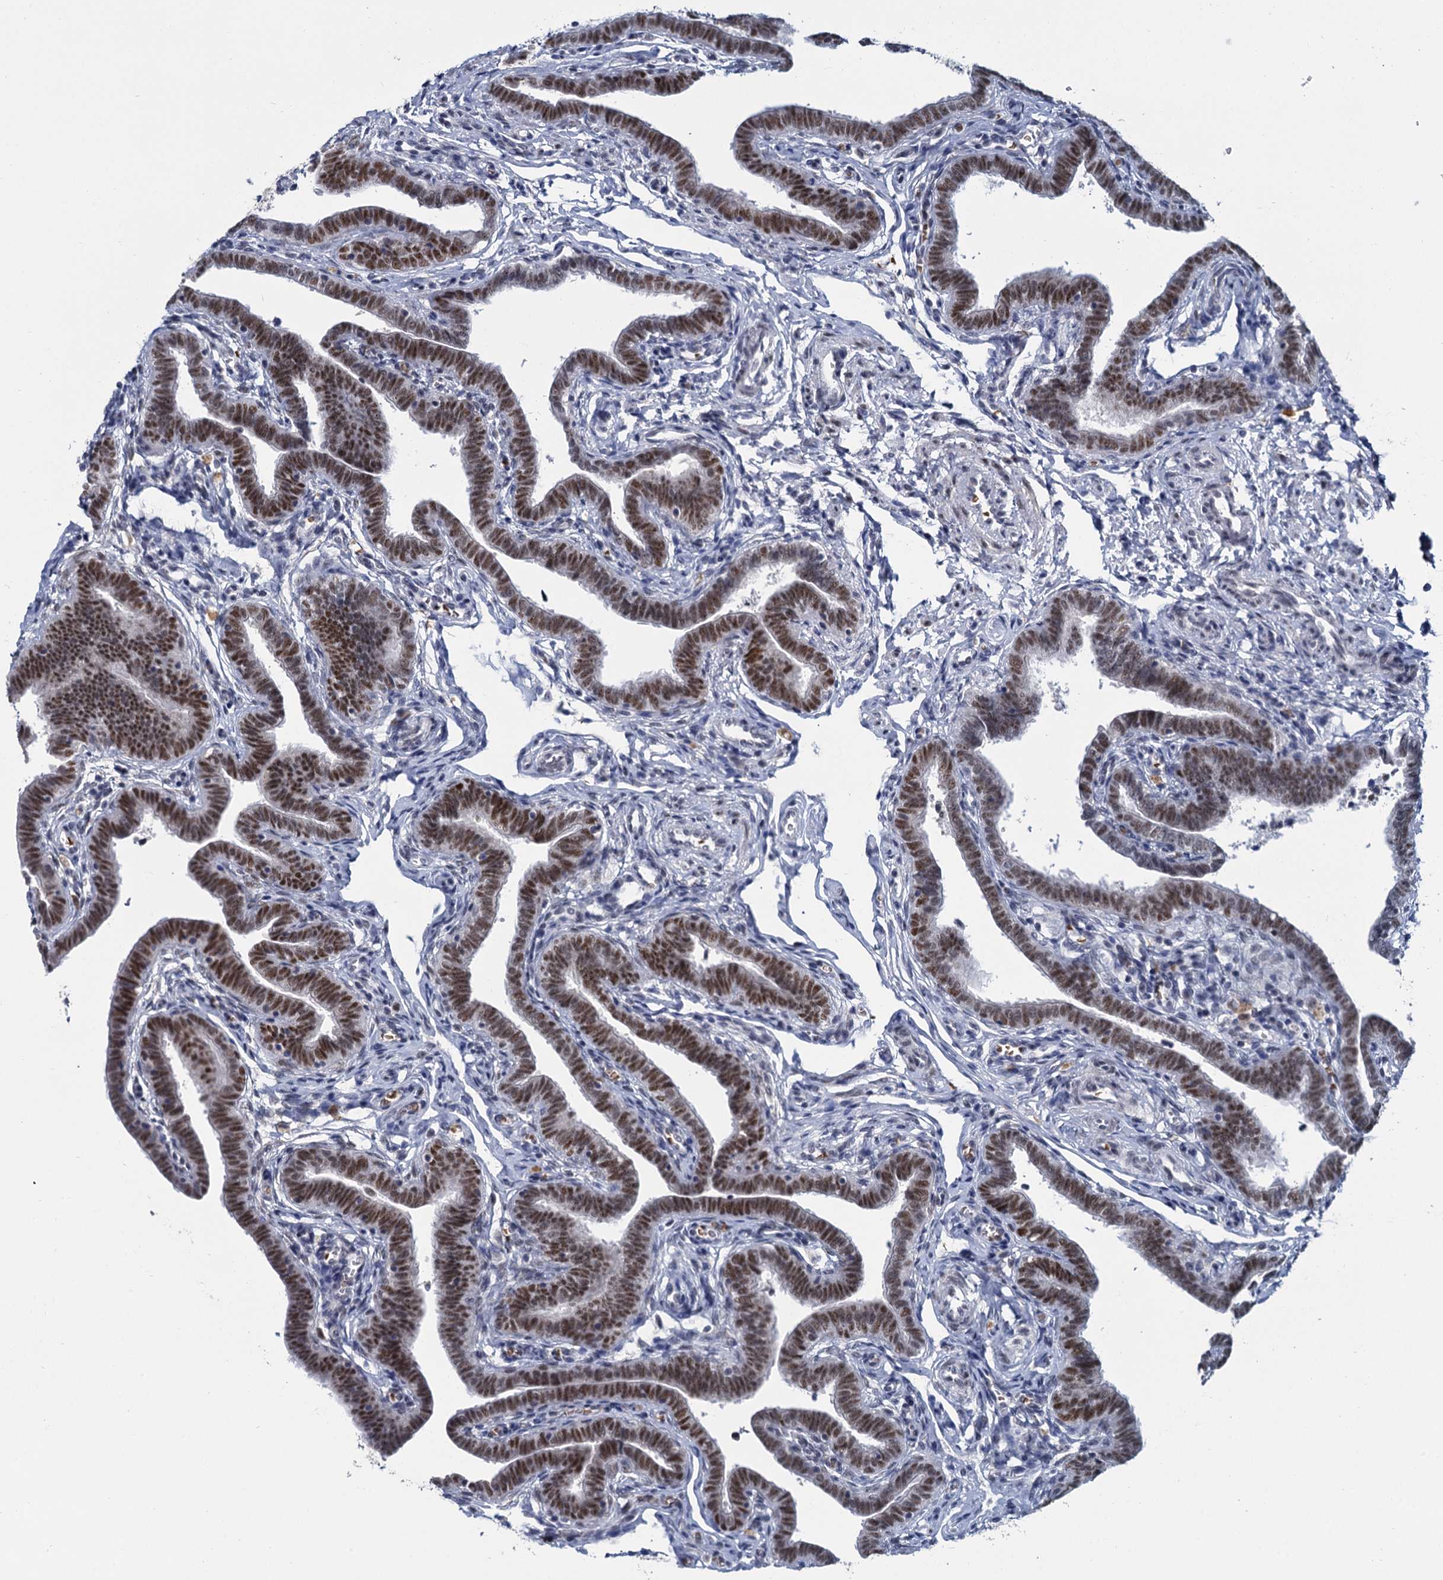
{"staining": {"intensity": "strong", "quantity": ">75%", "location": "nuclear"}, "tissue": "fallopian tube", "cell_type": "Glandular cells", "image_type": "normal", "snomed": [{"axis": "morphology", "description": "Normal tissue, NOS"}, {"axis": "topography", "description": "Fallopian tube"}], "caption": "This is a photomicrograph of immunohistochemistry staining of normal fallopian tube, which shows strong expression in the nuclear of glandular cells.", "gene": "RPRD1A", "patient": {"sex": "female", "age": 36}}